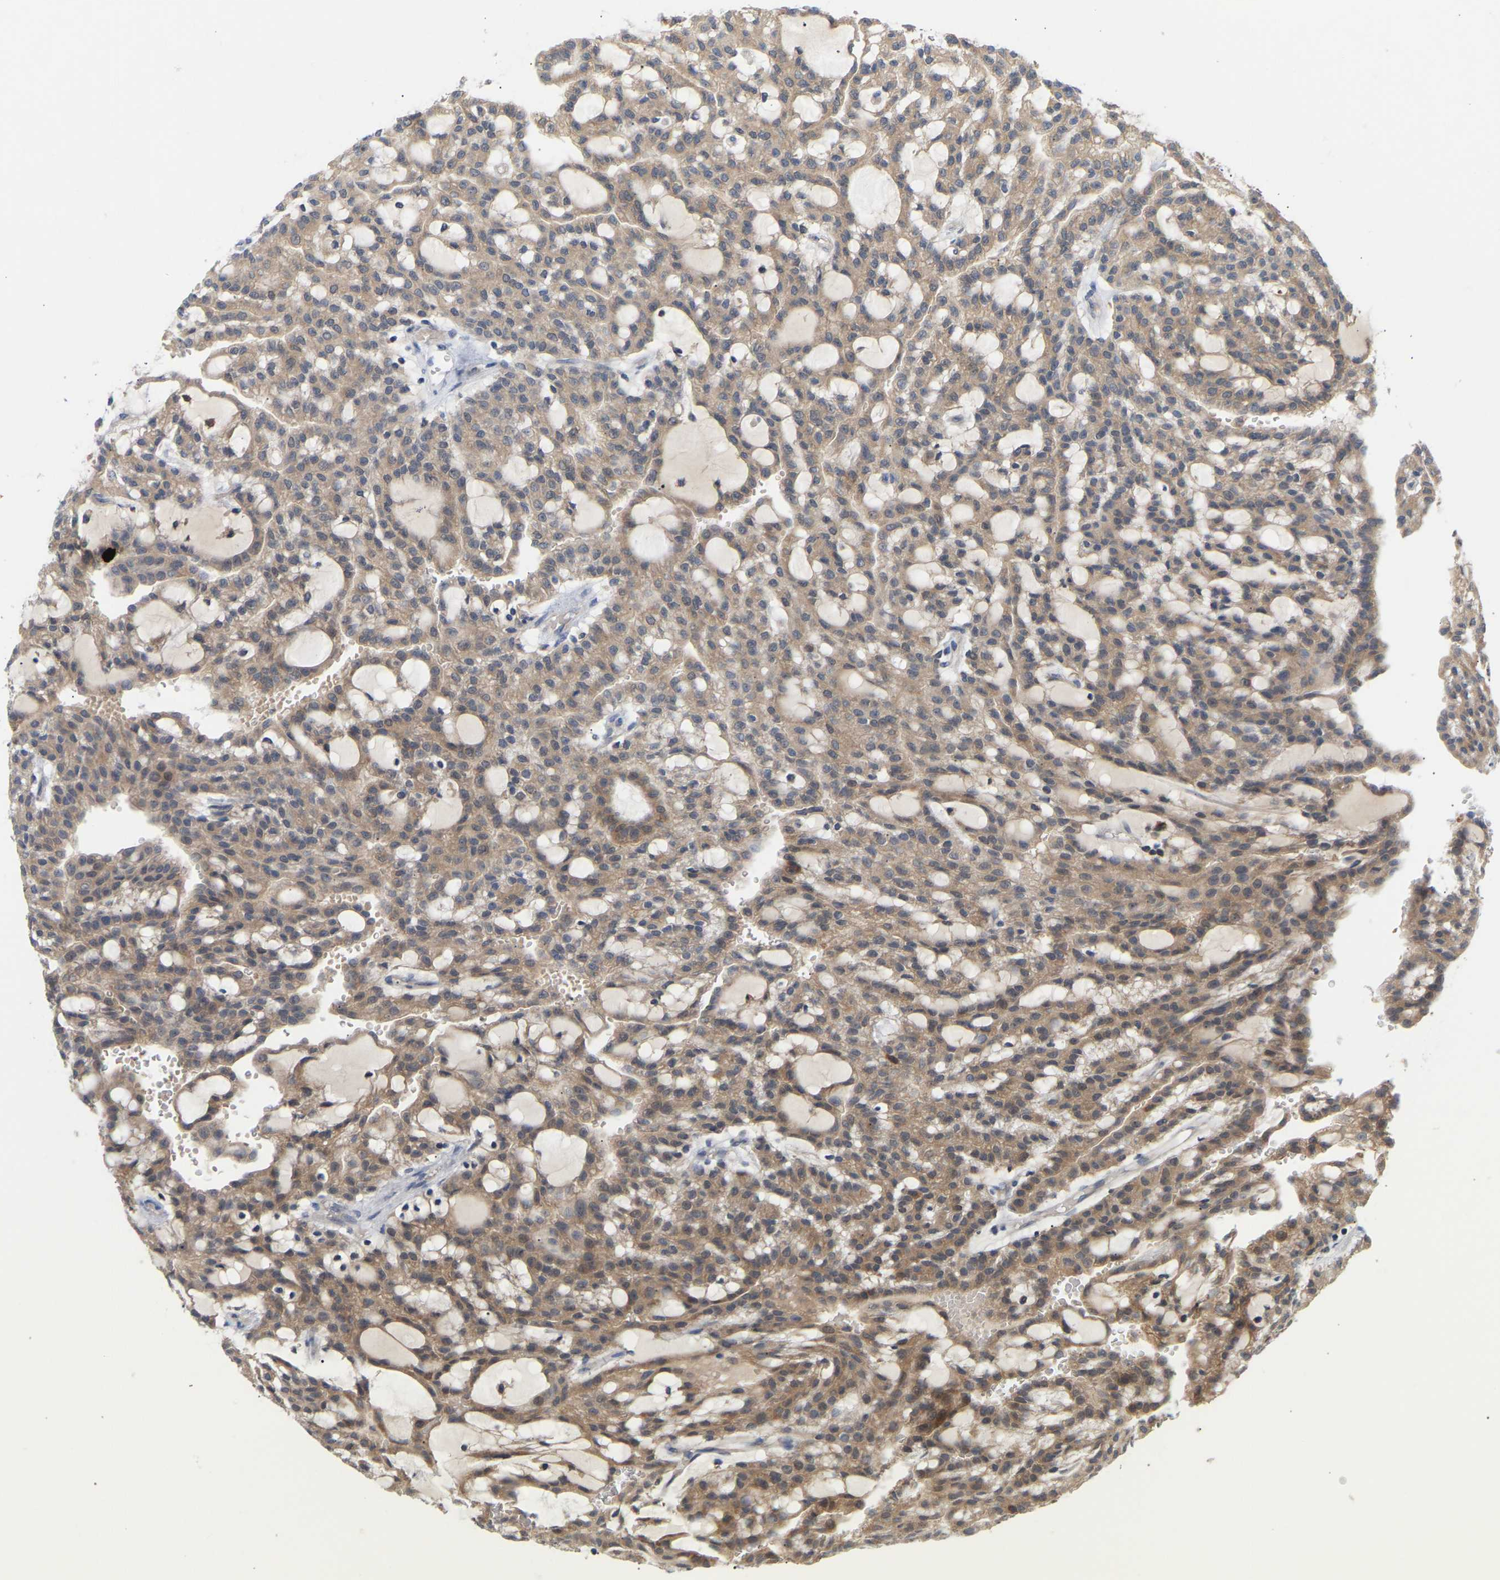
{"staining": {"intensity": "moderate", "quantity": ">75%", "location": "cytoplasmic/membranous"}, "tissue": "renal cancer", "cell_type": "Tumor cells", "image_type": "cancer", "snomed": [{"axis": "morphology", "description": "Adenocarcinoma, NOS"}, {"axis": "topography", "description": "Kidney"}], "caption": "DAB immunohistochemical staining of human renal cancer reveals moderate cytoplasmic/membranous protein expression in approximately >75% of tumor cells.", "gene": "TPMT", "patient": {"sex": "male", "age": 63}}